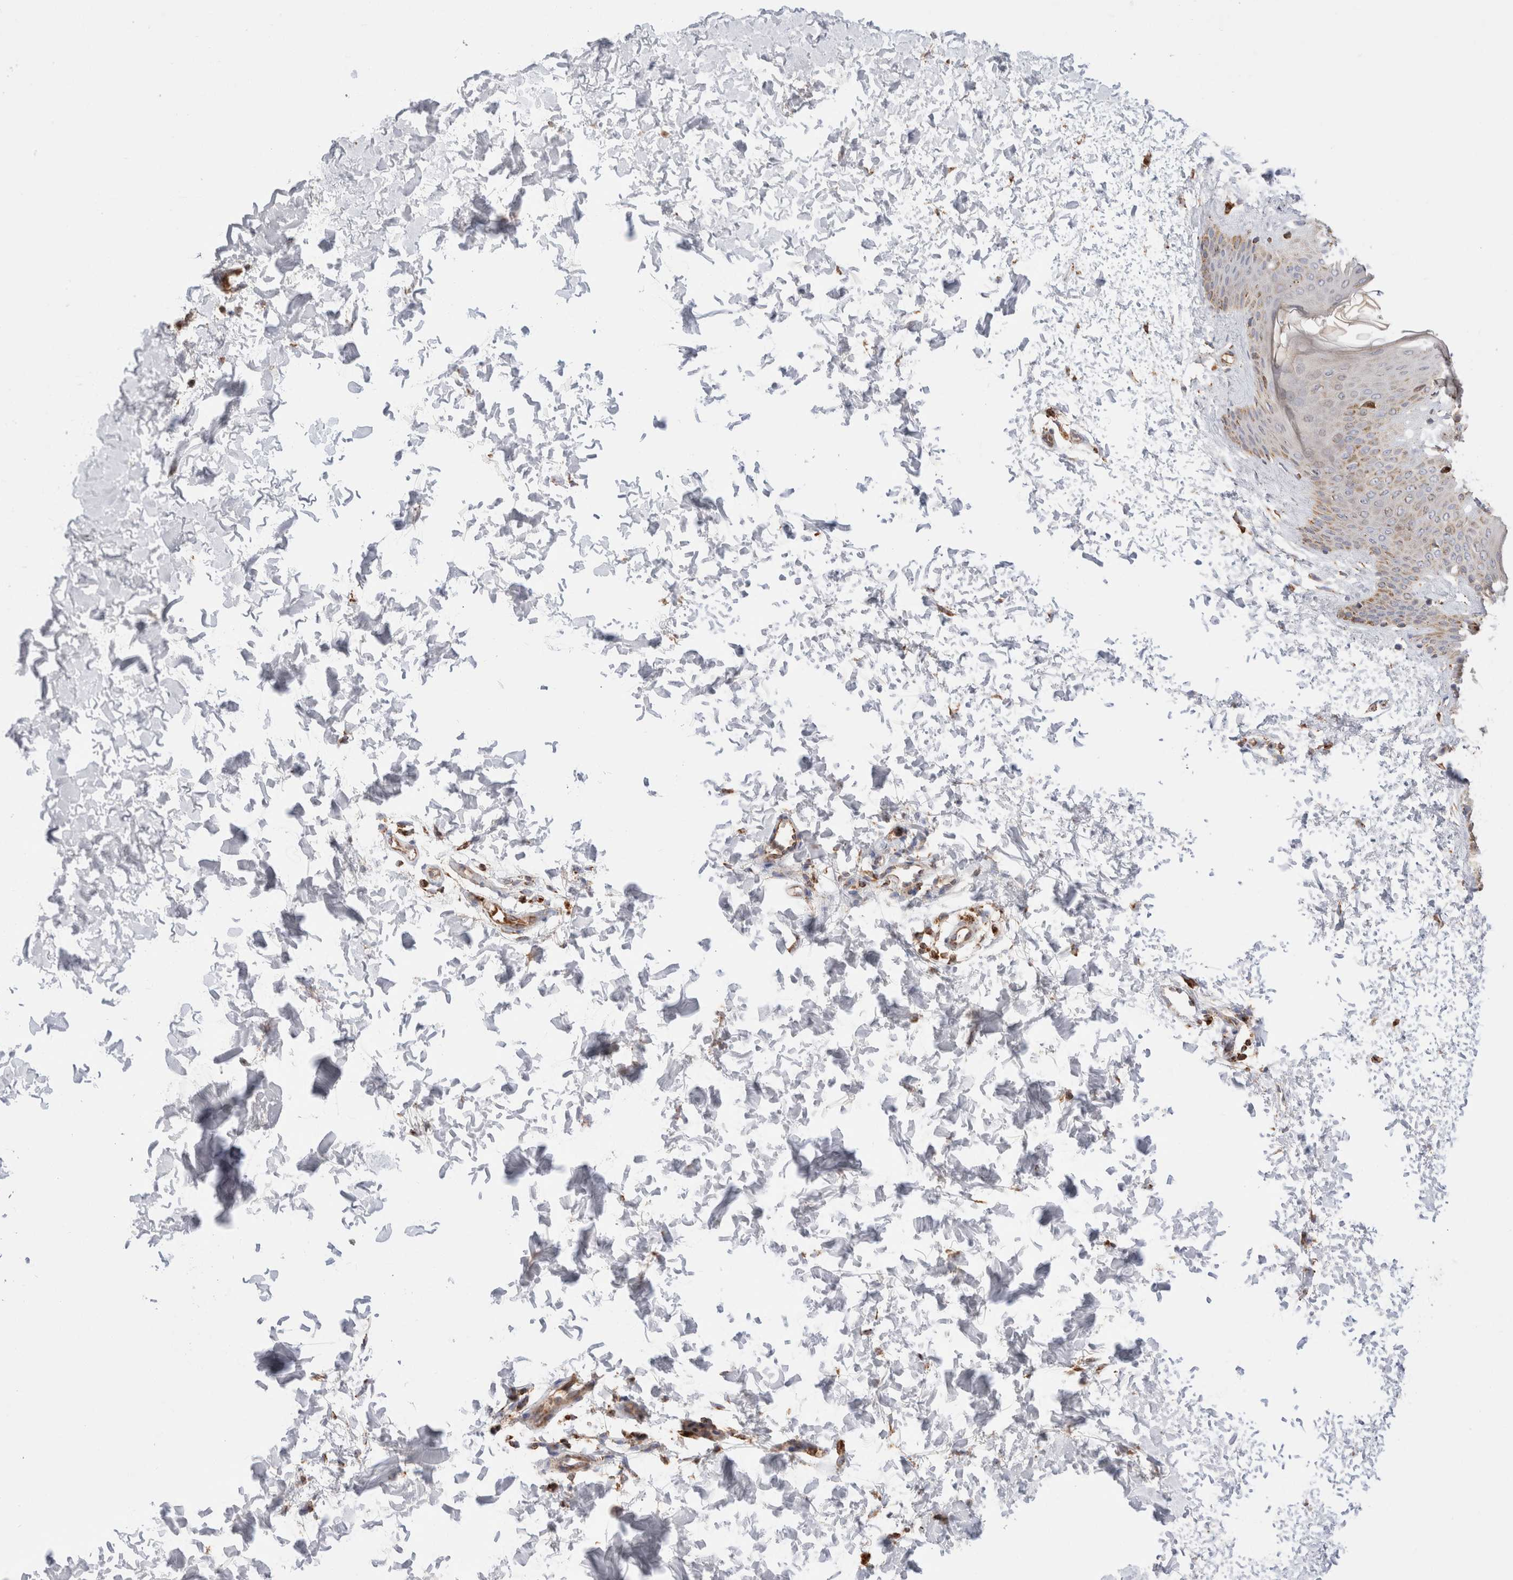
{"staining": {"intensity": "moderate", "quantity": ">75%", "location": "cytoplasmic/membranous"}, "tissue": "skin", "cell_type": "Fibroblasts", "image_type": "normal", "snomed": [{"axis": "morphology", "description": "Normal tissue, NOS"}, {"axis": "morphology", "description": "Neoplasm, benign, NOS"}, {"axis": "topography", "description": "Skin"}, {"axis": "topography", "description": "Soft tissue"}], "caption": "Immunohistochemical staining of normal human skin shows >75% levels of moderate cytoplasmic/membranous protein staining in about >75% of fibroblasts. (Brightfield microscopy of DAB IHC at high magnification).", "gene": "TMPPE", "patient": {"sex": "male", "age": 26}}